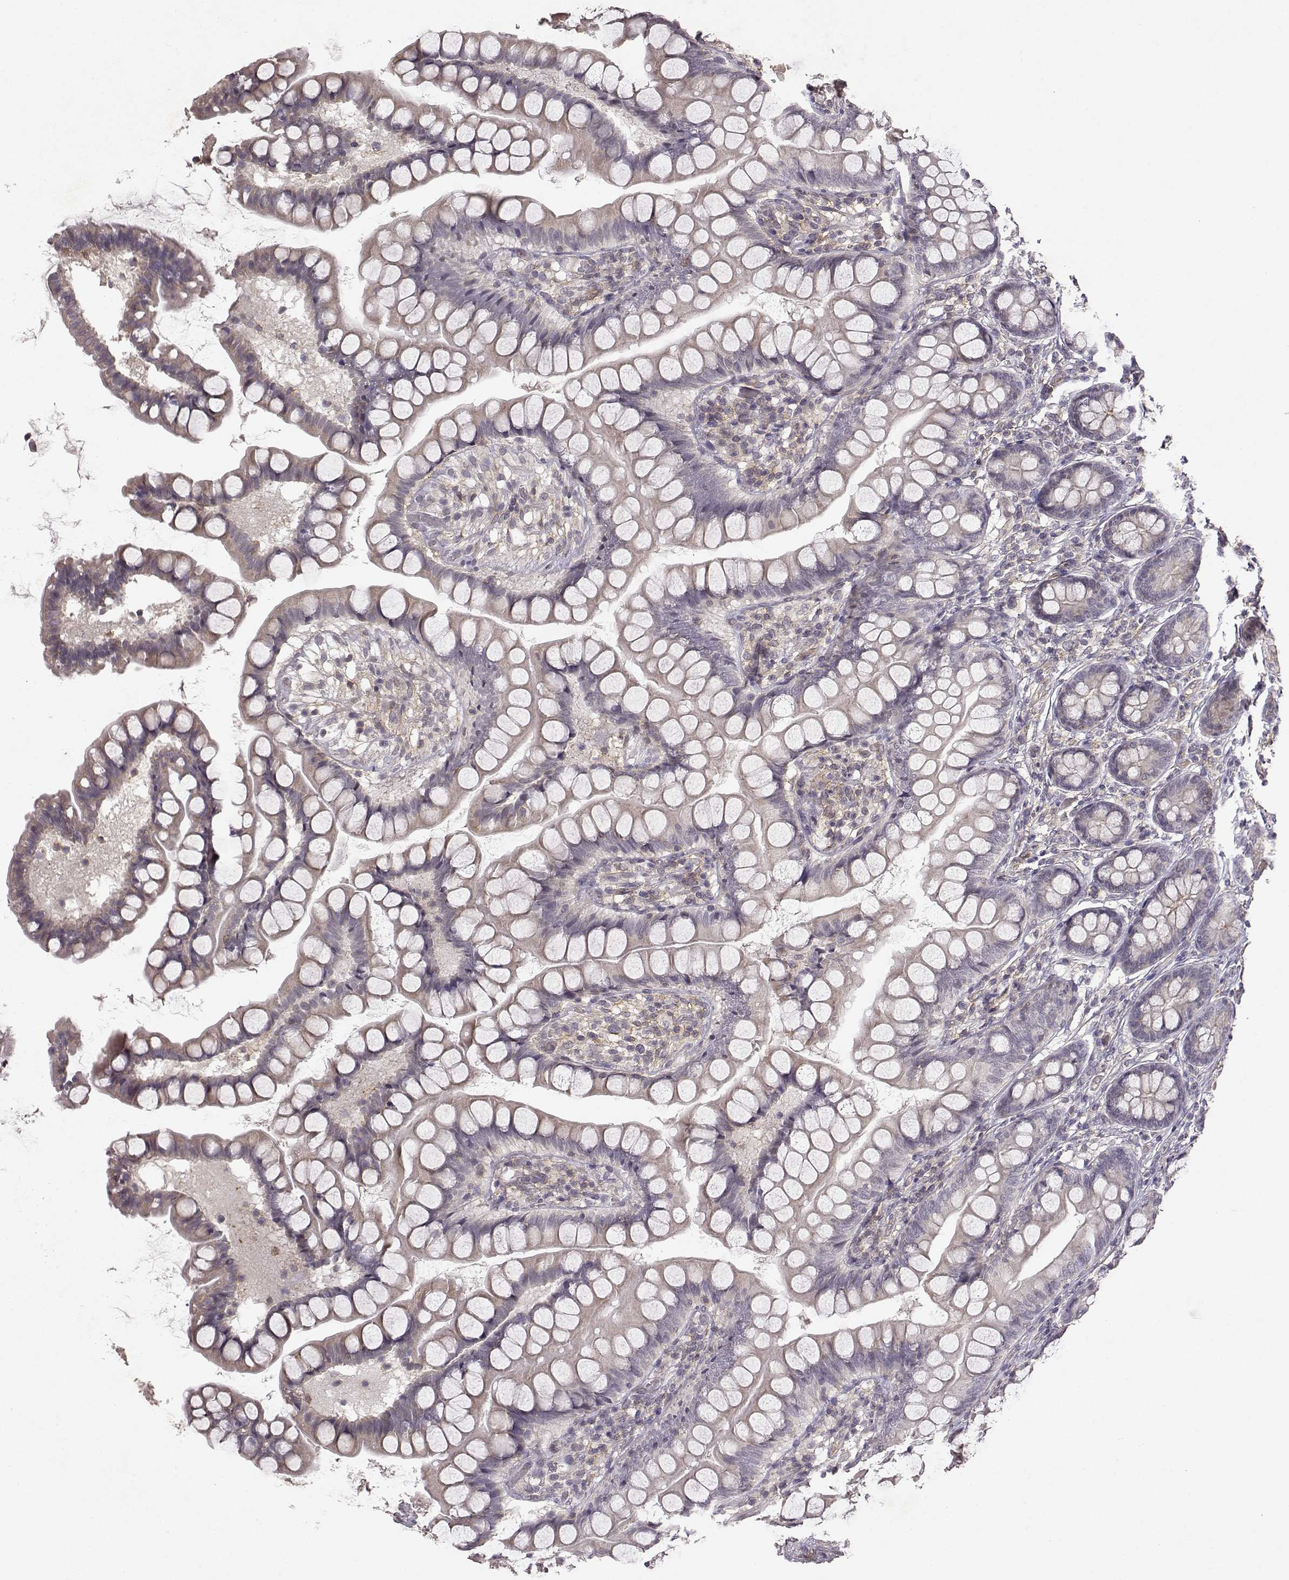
{"staining": {"intensity": "weak", "quantity": "<25%", "location": "cytoplasmic/membranous"}, "tissue": "small intestine", "cell_type": "Glandular cells", "image_type": "normal", "snomed": [{"axis": "morphology", "description": "Normal tissue, NOS"}, {"axis": "topography", "description": "Small intestine"}], "caption": "Immunohistochemistry micrograph of unremarkable small intestine: small intestine stained with DAB (3,3'-diaminobenzidine) displays no significant protein staining in glandular cells. (Brightfield microscopy of DAB (3,3'-diaminobenzidine) IHC at high magnification).", "gene": "IFITM1", "patient": {"sex": "male", "age": 70}}